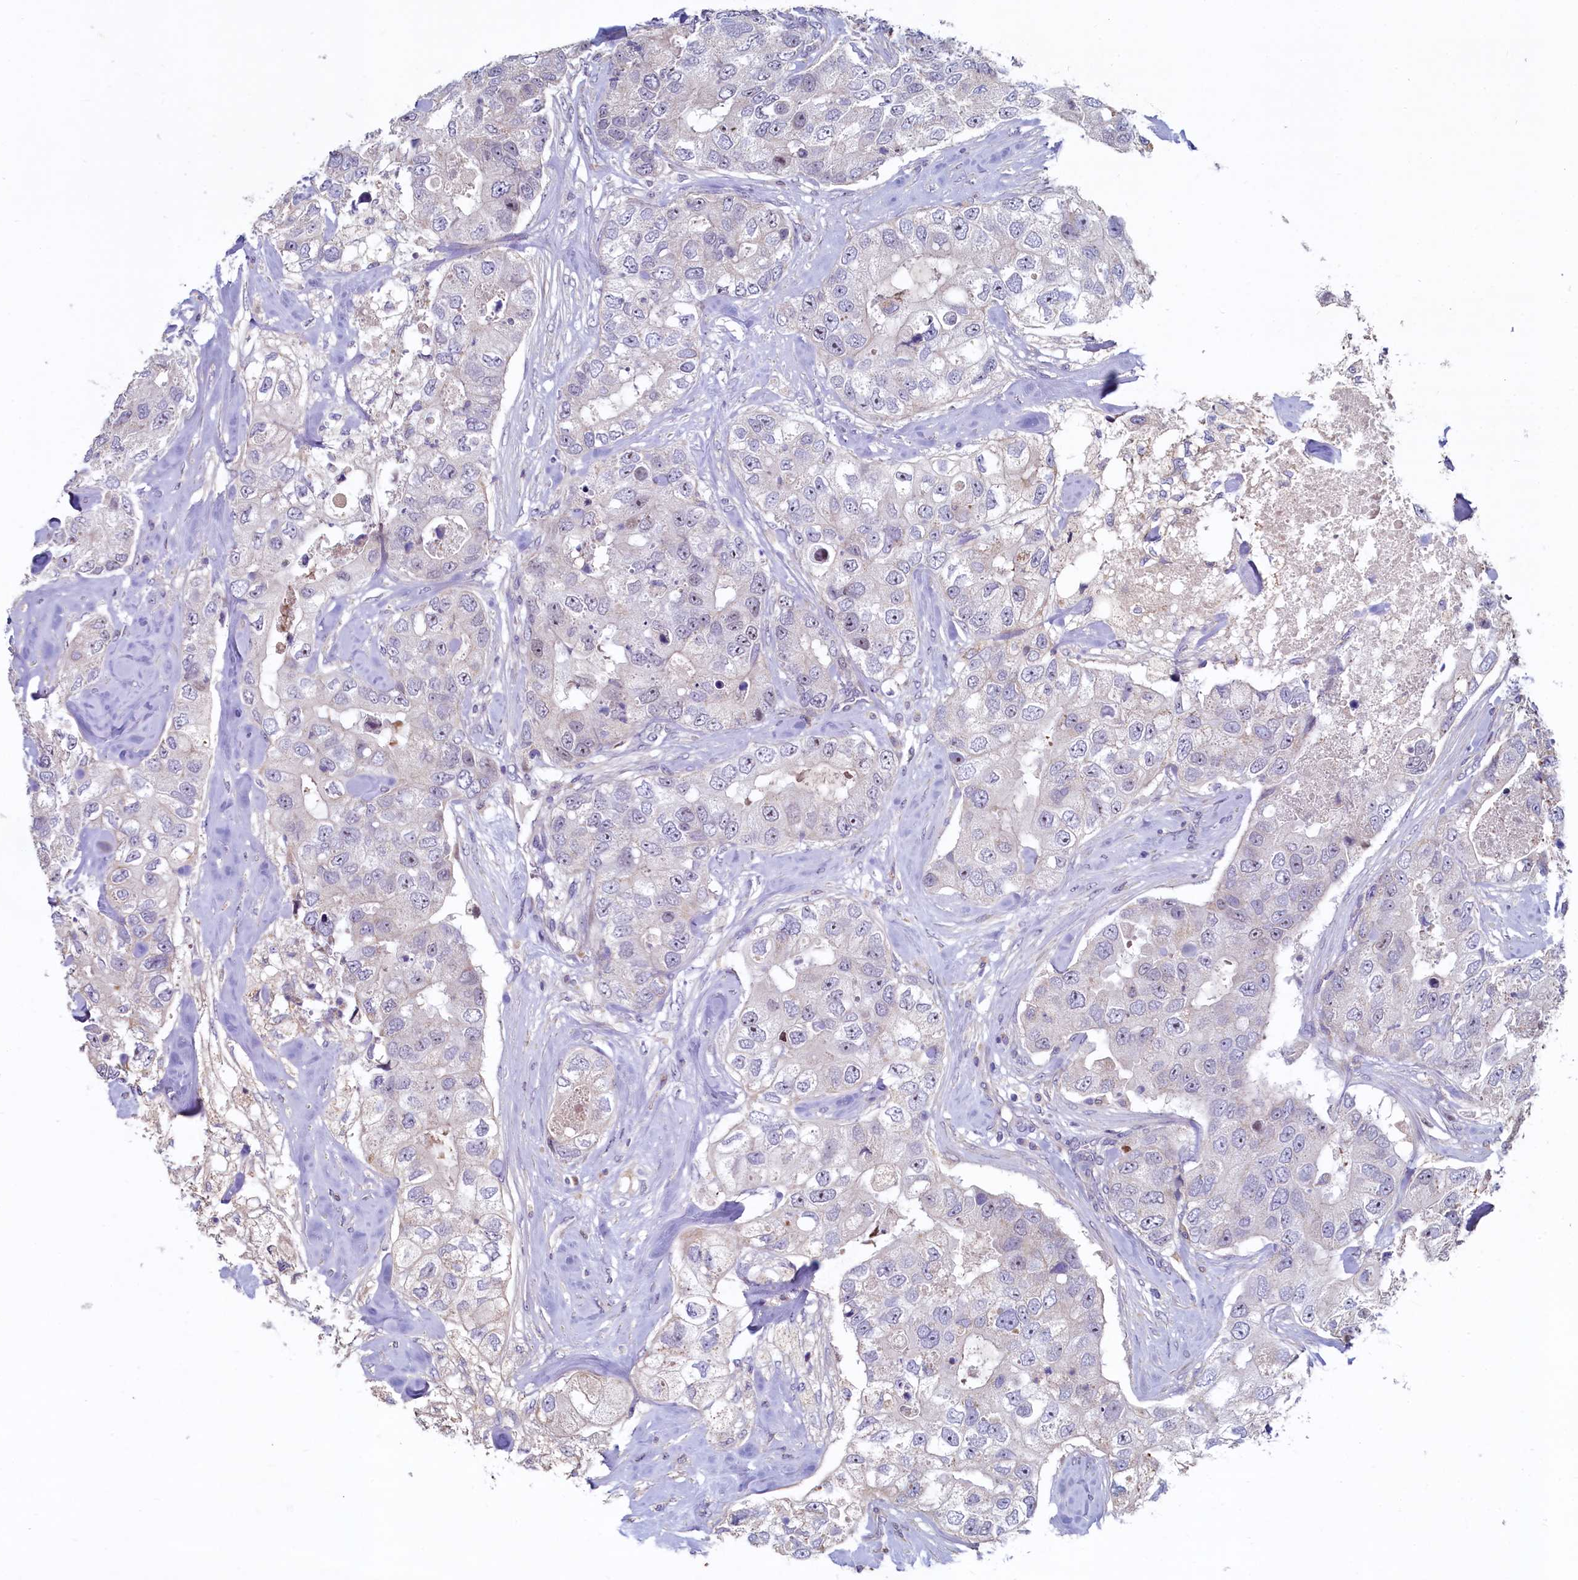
{"staining": {"intensity": "negative", "quantity": "none", "location": "none"}, "tissue": "breast cancer", "cell_type": "Tumor cells", "image_type": "cancer", "snomed": [{"axis": "morphology", "description": "Duct carcinoma"}, {"axis": "topography", "description": "Breast"}], "caption": "A high-resolution micrograph shows immunohistochemistry (IHC) staining of breast cancer (infiltrating ductal carcinoma), which exhibits no significant staining in tumor cells. Brightfield microscopy of IHC stained with DAB (brown) and hematoxylin (blue), captured at high magnification.", "gene": "ASXL3", "patient": {"sex": "female", "age": 62}}